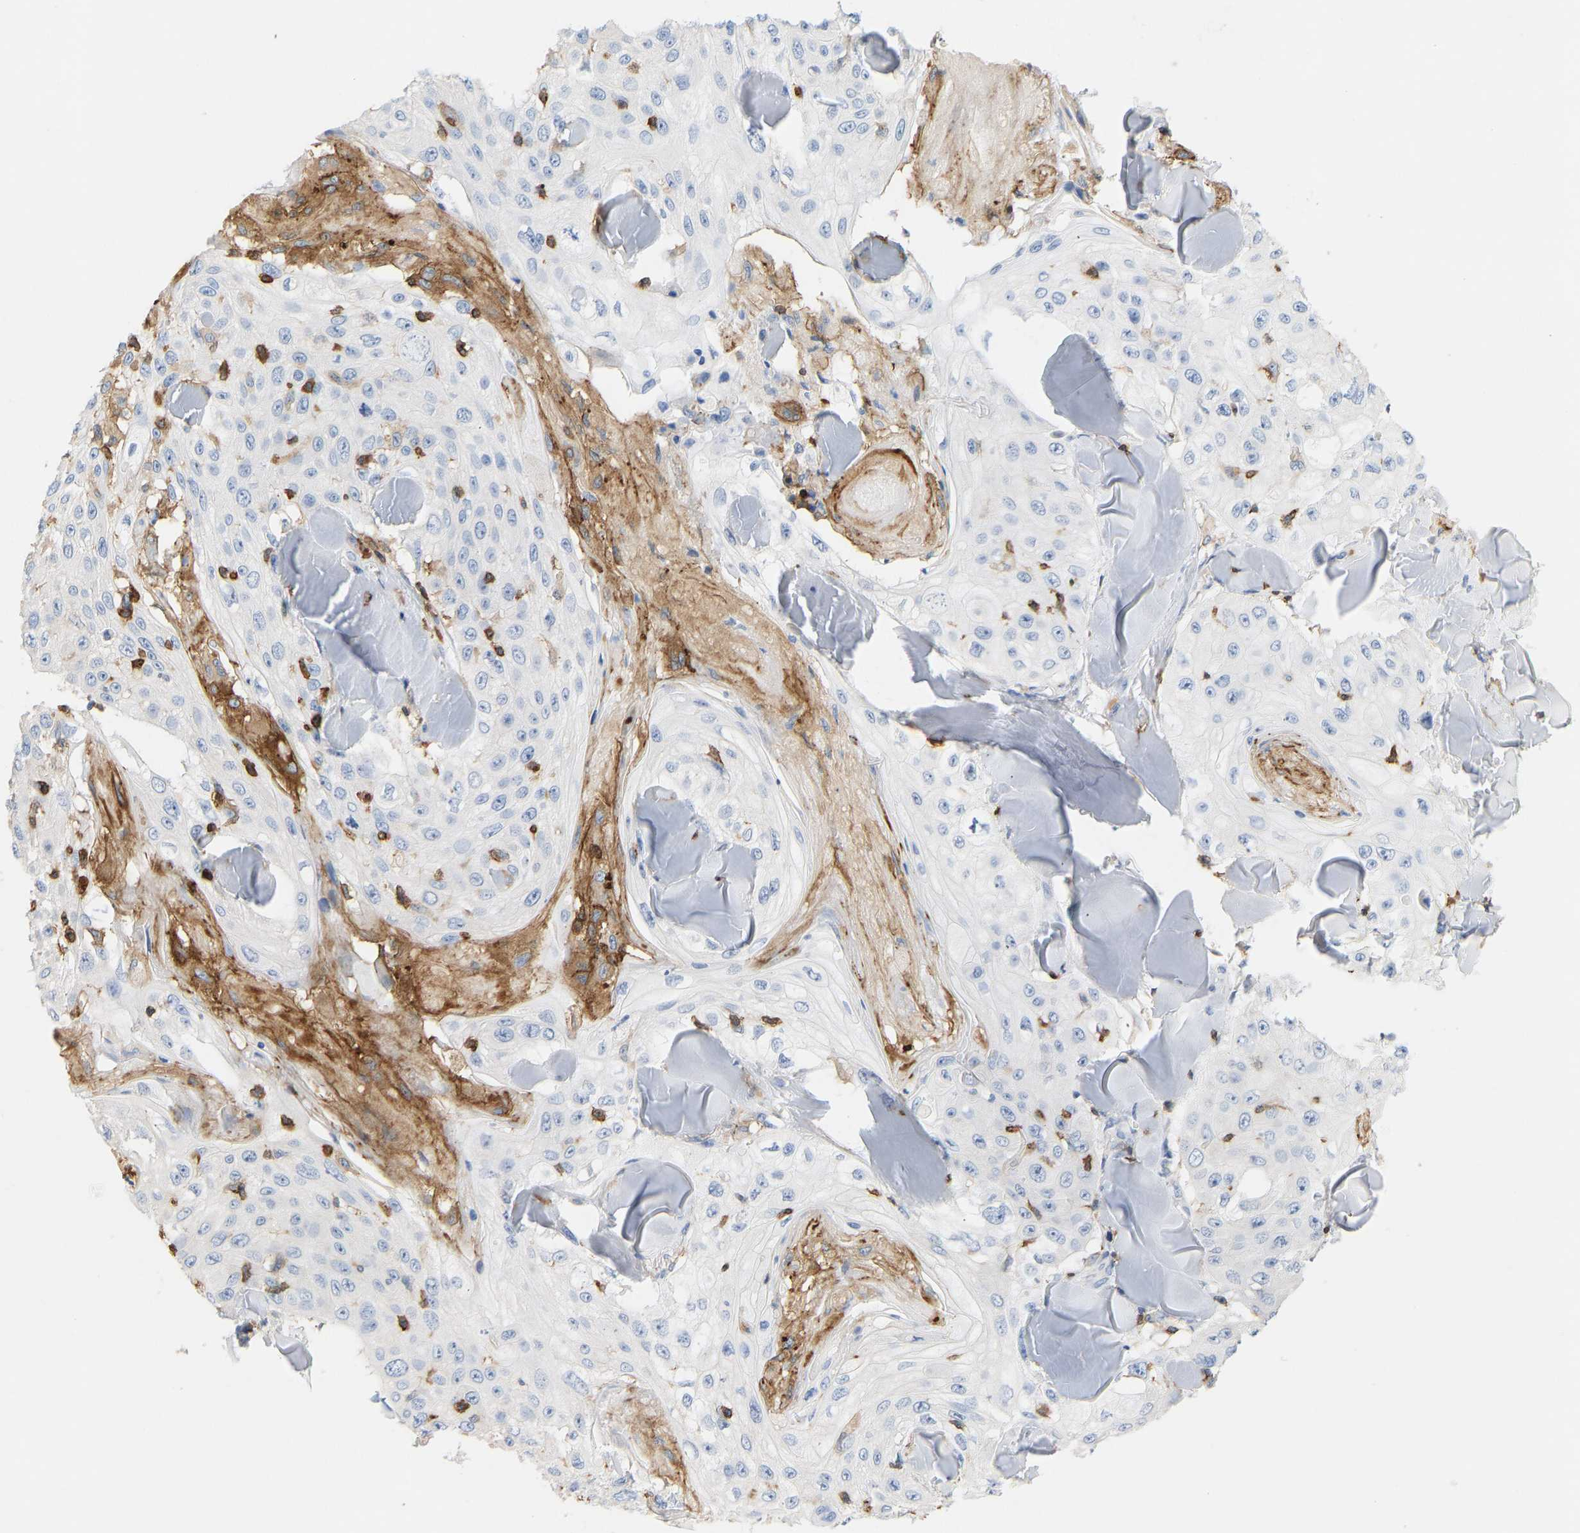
{"staining": {"intensity": "negative", "quantity": "none", "location": "none"}, "tissue": "skin cancer", "cell_type": "Tumor cells", "image_type": "cancer", "snomed": [{"axis": "morphology", "description": "Squamous cell carcinoma, NOS"}, {"axis": "topography", "description": "Skin"}], "caption": "Skin cancer (squamous cell carcinoma) was stained to show a protein in brown. There is no significant expression in tumor cells.", "gene": "EVL", "patient": {"sex": "male", "age": 86}}